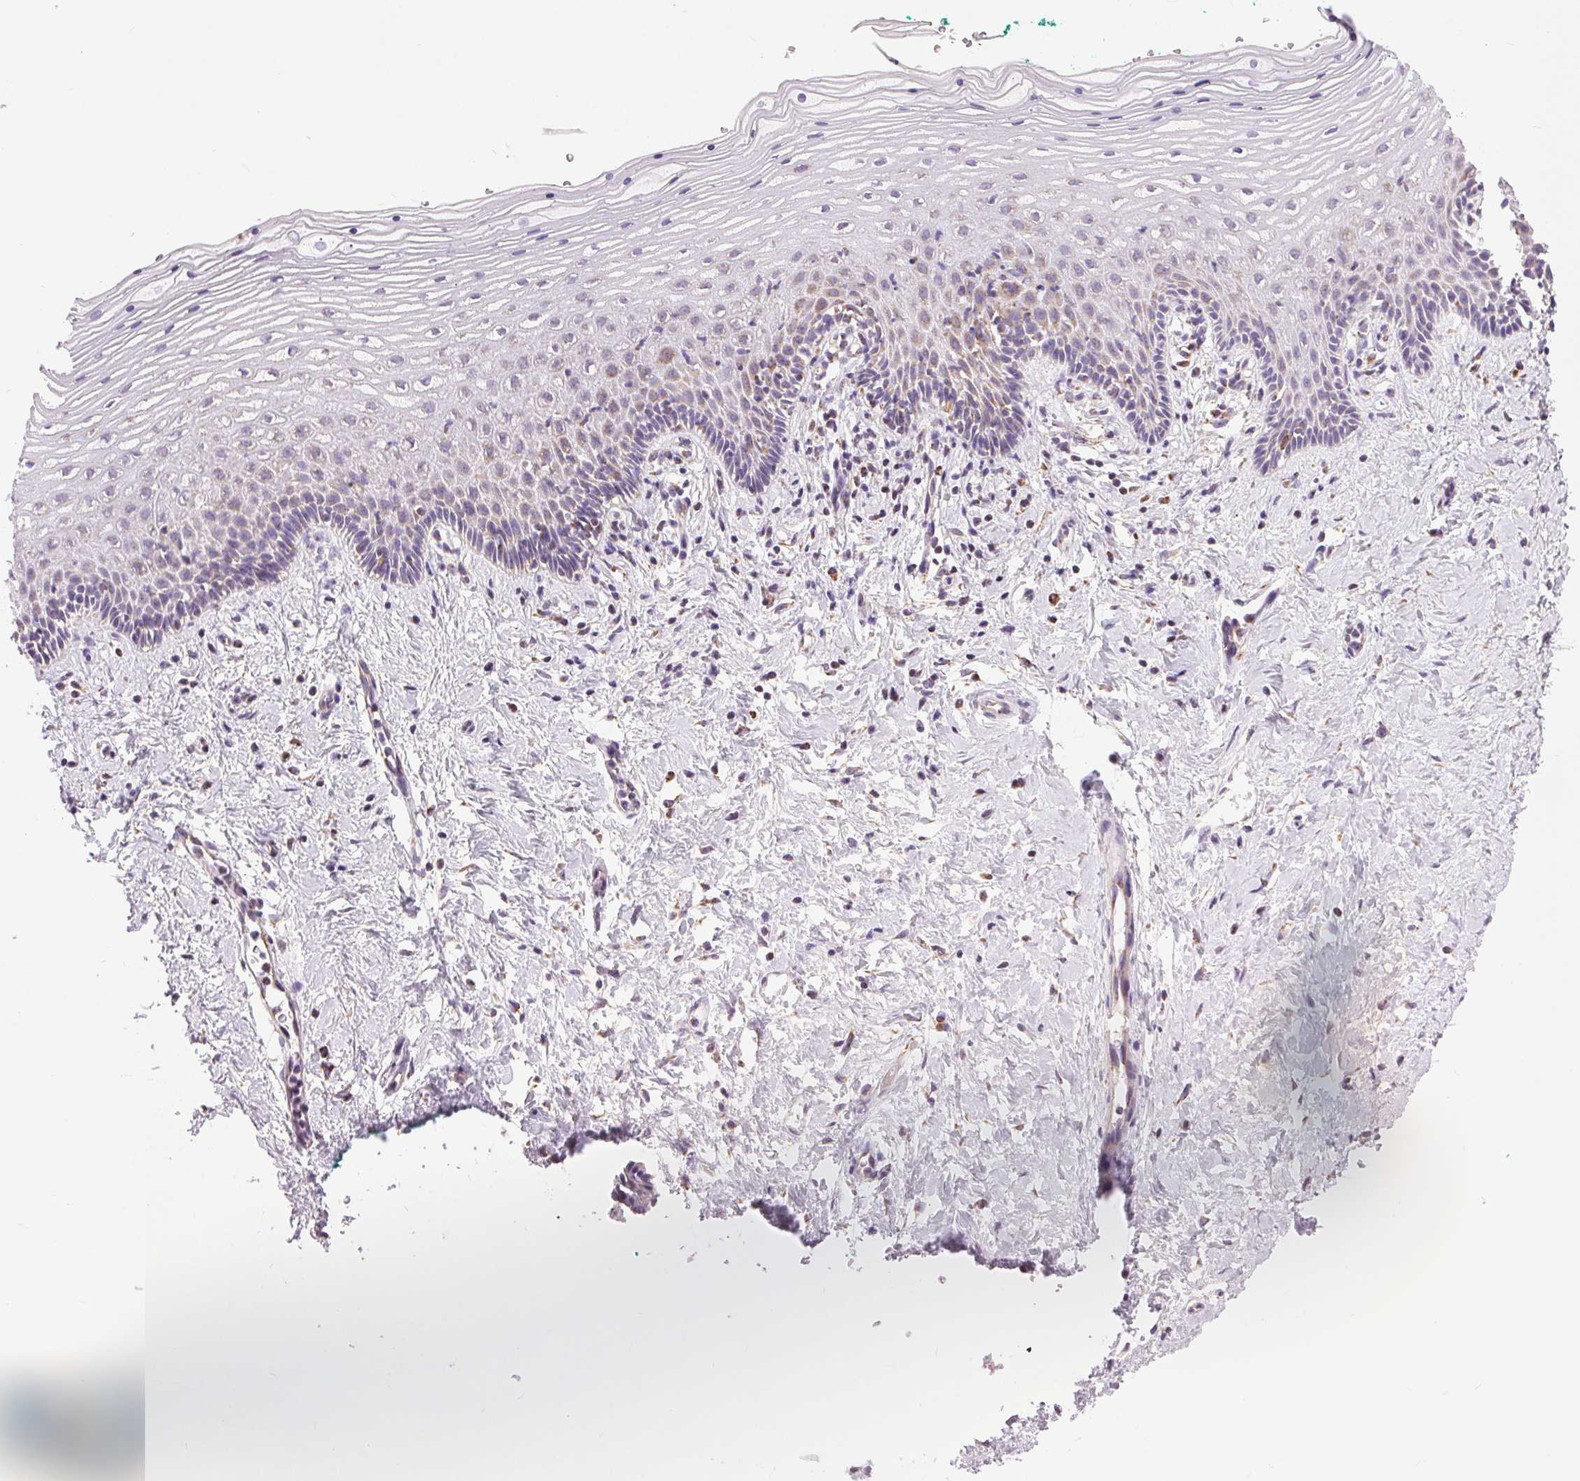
{"staining": {"intensity": "moderate", "quantity": "25%-75%", "location": "cytoplasmic/membranous"}, "tissue": "vagina", "cell_type": "Squamous epithelial cells", "image_type": "normal", "snomed": [{"axis": "morphology", "description": "Normal tissue, NOS"}, {"axis": "topography", "description": "Vagina"}], "caption": "Unremarkable vagina reveals moderate cytoplasmic/membranous expression in approximately 25%-75% of squamous epithelial cells.", "gene": "ATP5PB", "patient": {"sex": "female", "age": 42}}